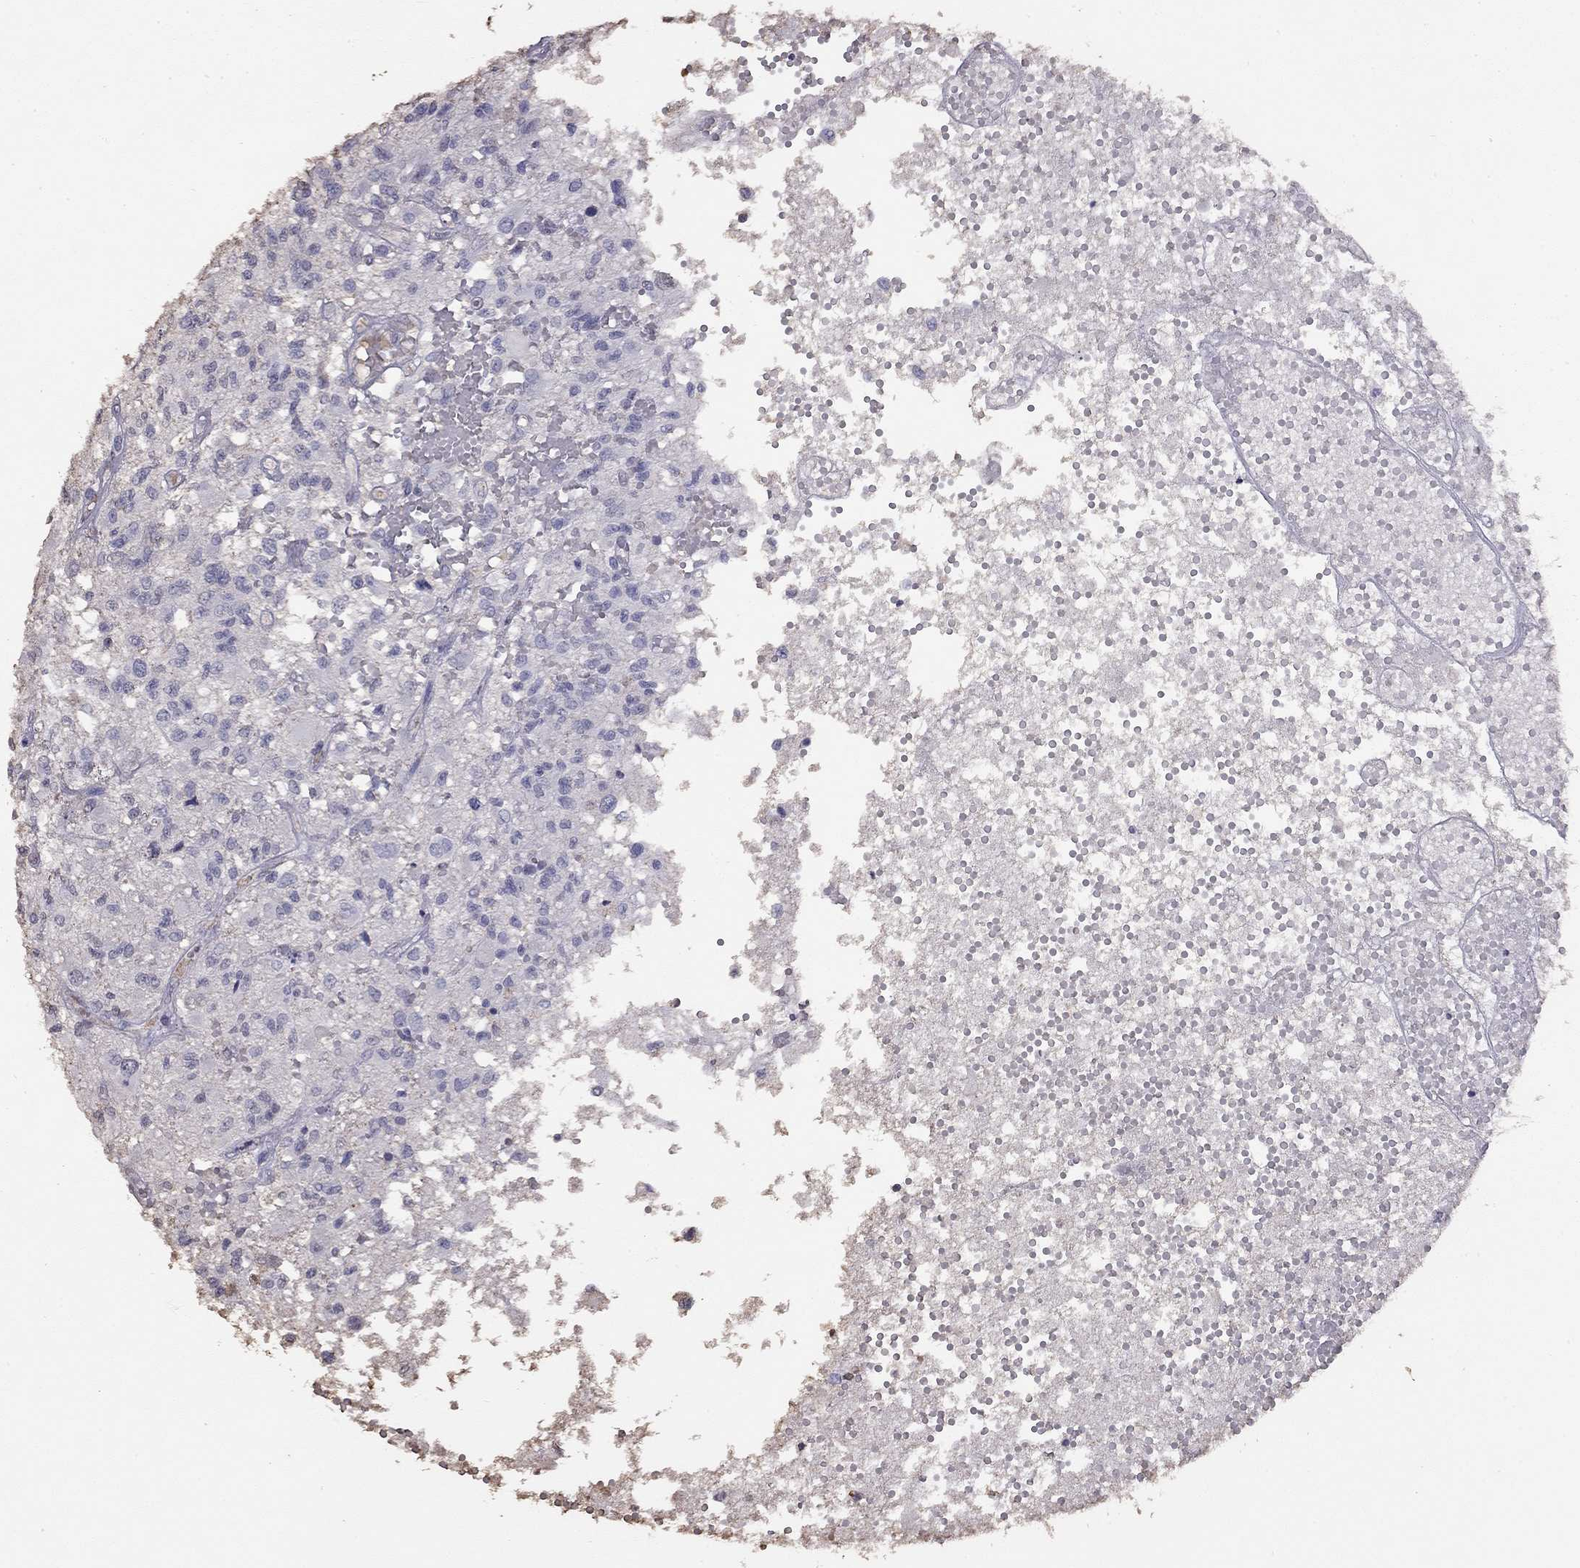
{"staining": {"intensity": "negative", "quantity": "none", "location": "none"}, "tissue": "glioma", "cell_type": "Tumor cells", "image_type": "cancer", "snomed": [{"axis": "morphology", "description": "Glioma, malignant, High grade"}, {"axis": "topography", "description": "Brain"}], "caption": "Tumor cells show no significant protein expression in high-grade glioma (malignant).", "gene": "SUN3", "patient": {"sex": "female", "age": 63}}